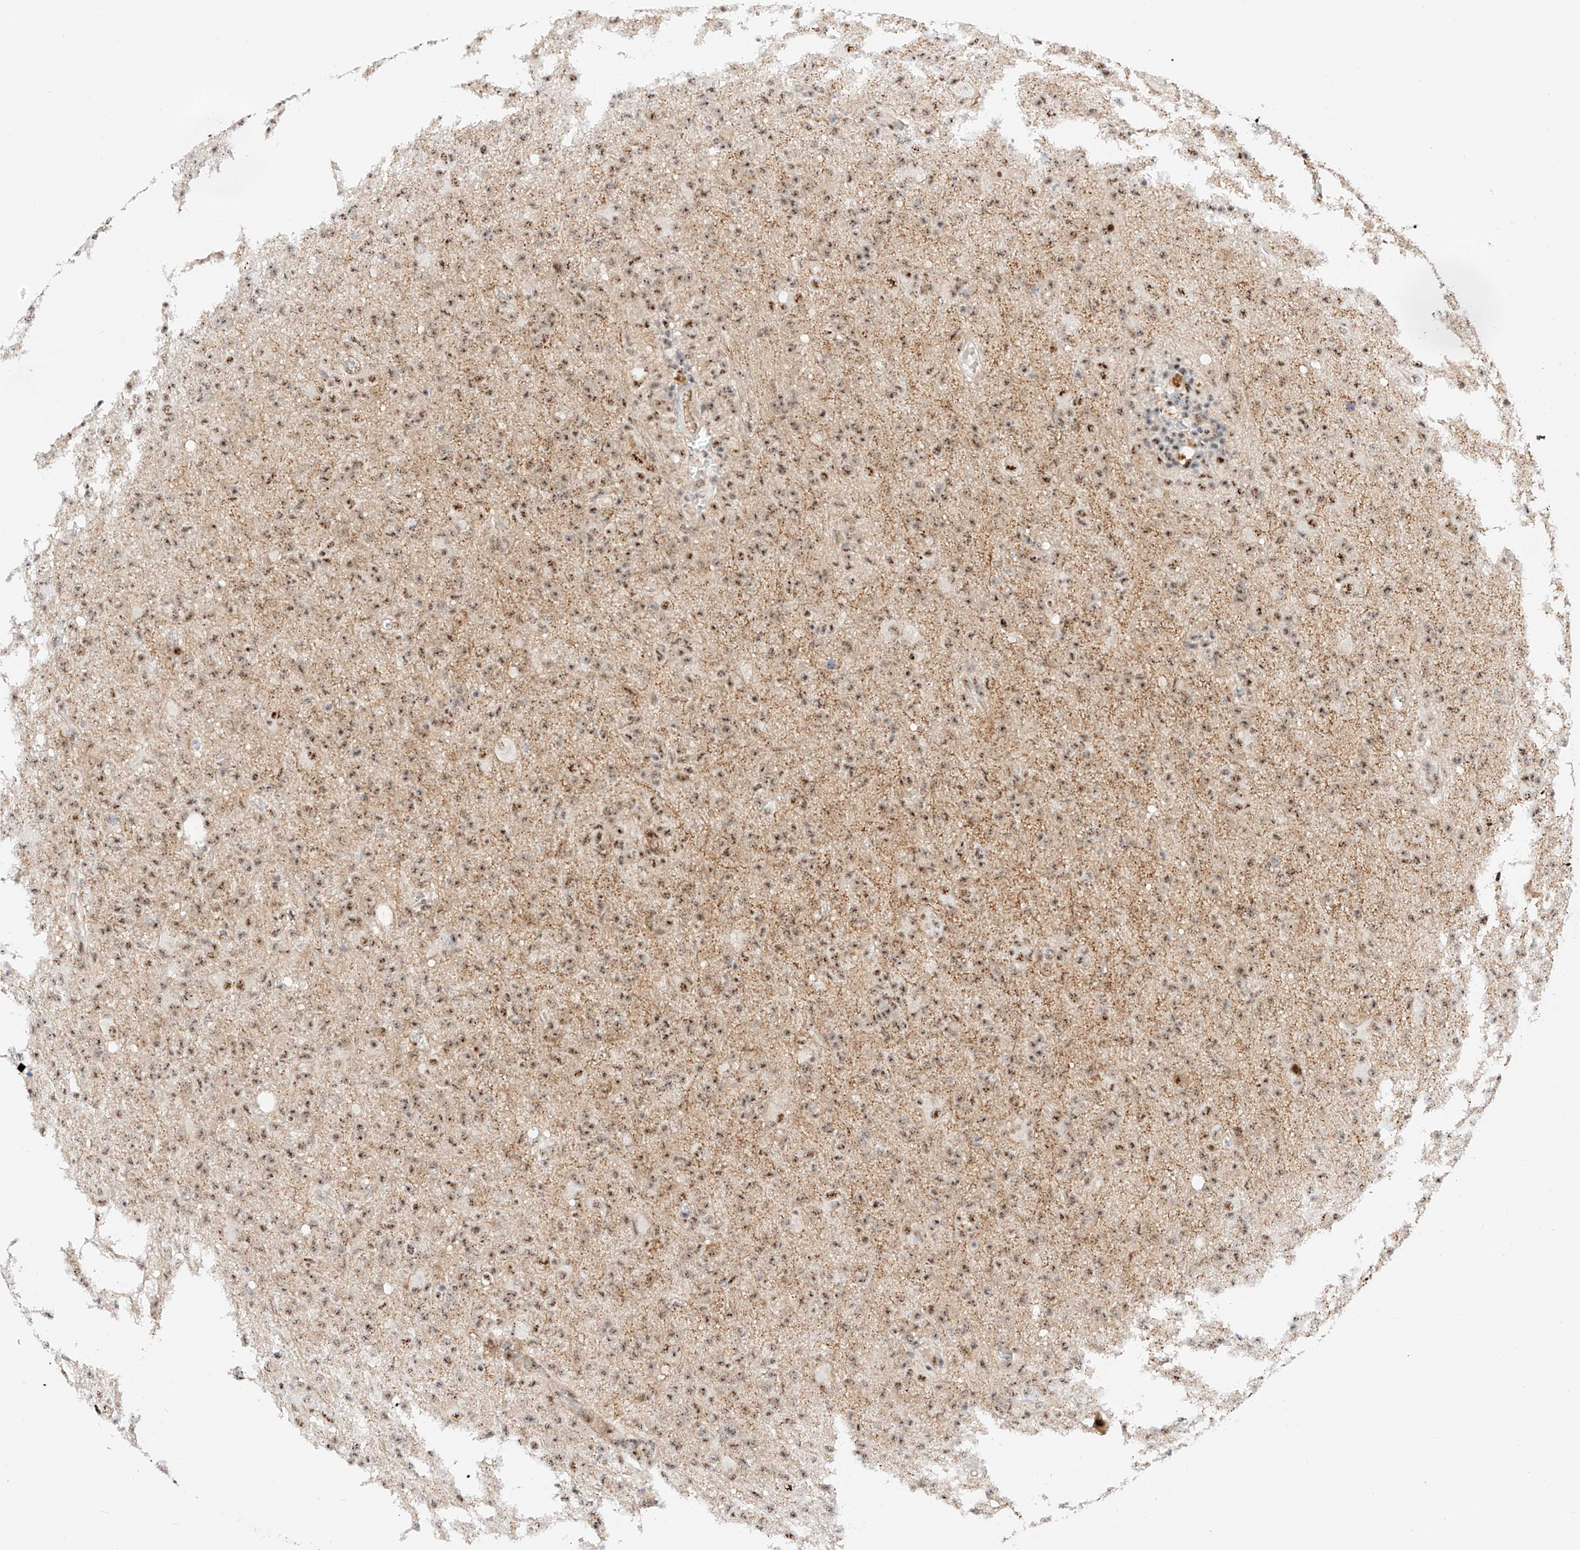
{"staining": {"intensity": "moderate", "quantity": ">75%", "location": "nuclear"}, "tissue": "glioma", "cell_type": "Tumor cells", "image_type": "cancer", "snomed": [{"axis": "morphology", "description": "Glioma, malignant, High grade"}, {"axis": "topography", "description": "Brain"}], "caption": "Moderate nuclear protein expression is identified in about >75% of tumor cells in malignant glioma (high-grade).", "gene": "ATXN7L2", "patient": {"sex": "female", "age": 57}}